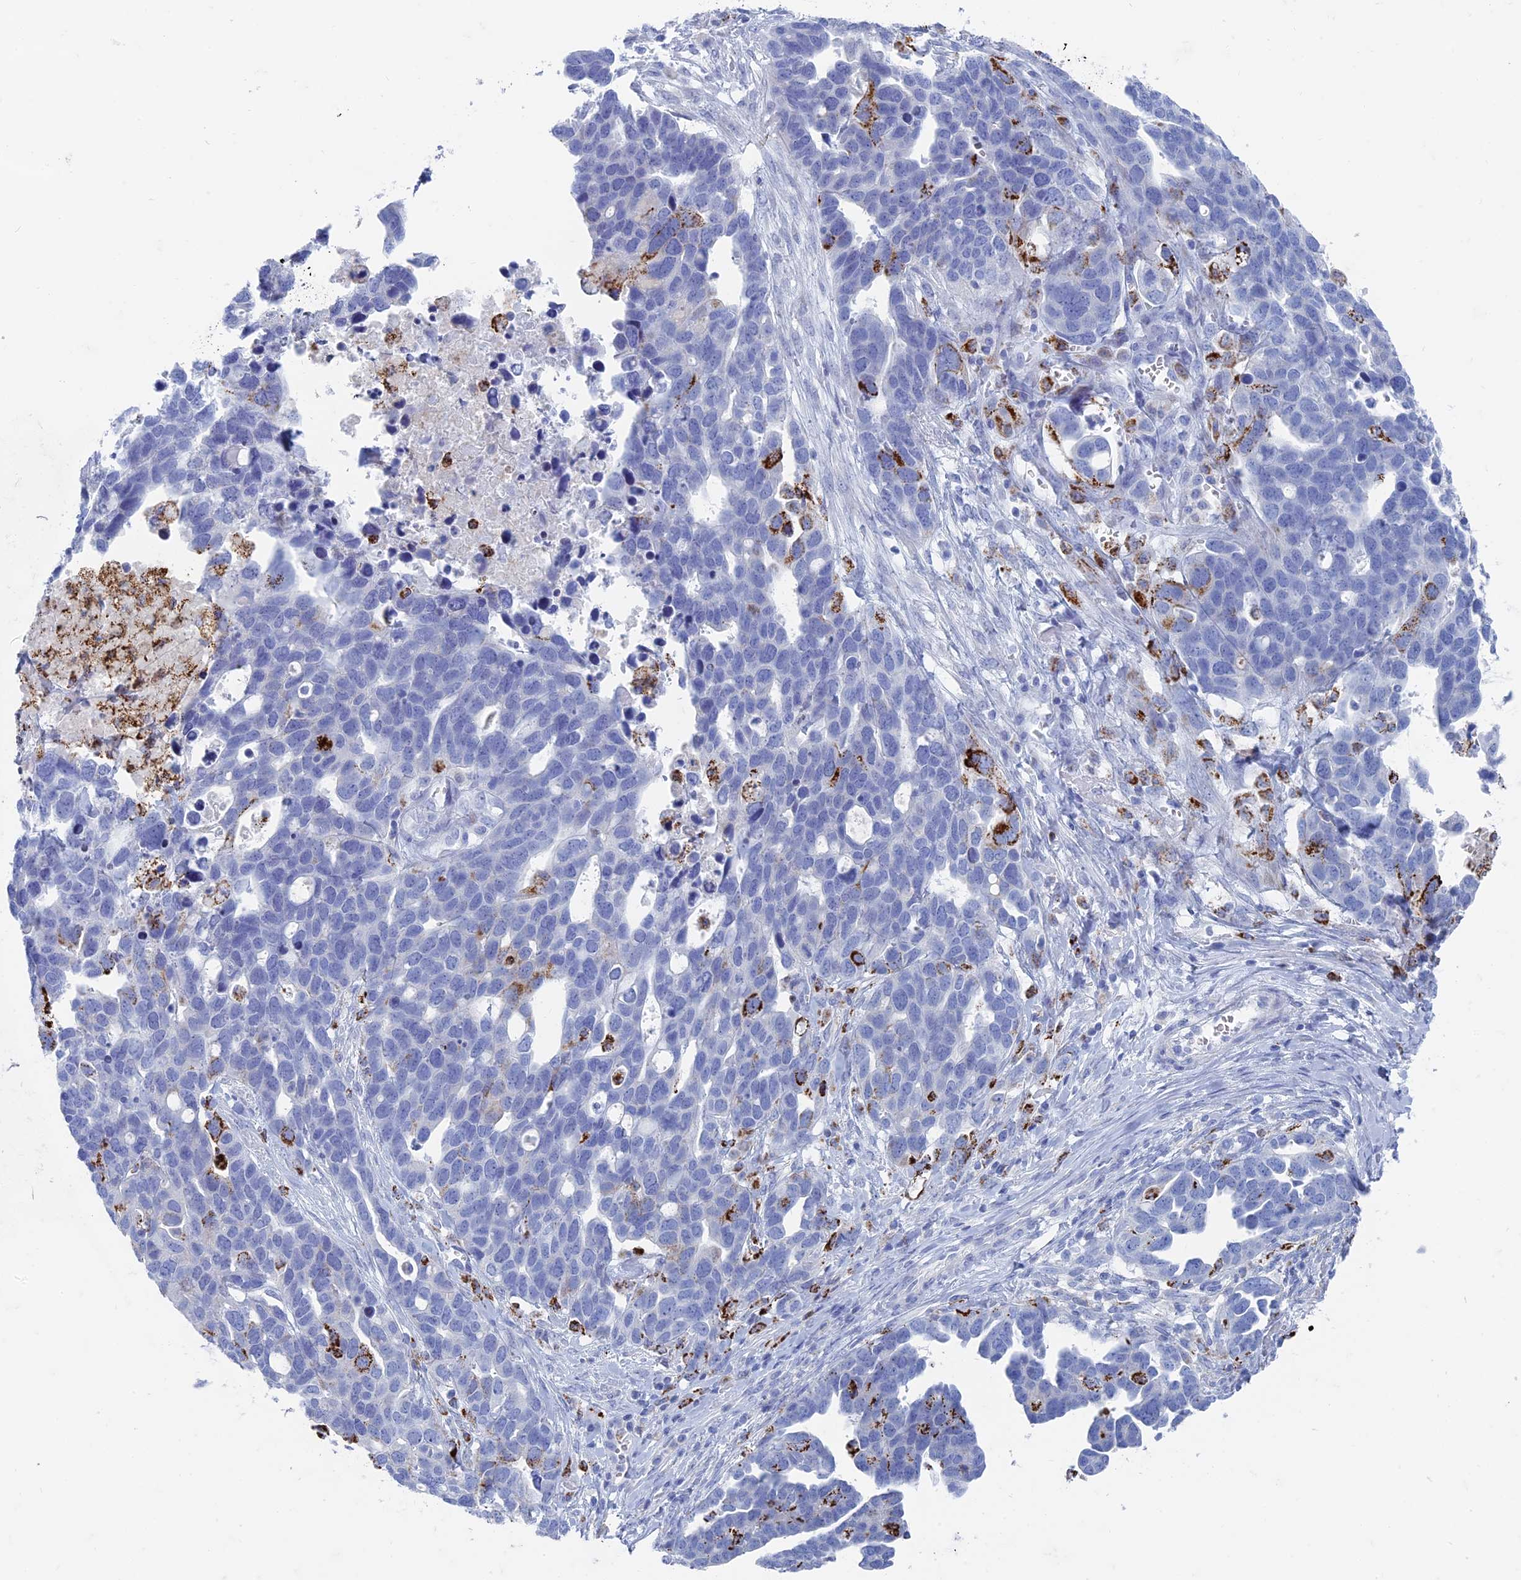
{"staining": {"intensity": "strong", "quantity": "<25%", "location": "cytoplasmic/membranous"}, "tissue": "ovarian cancer", "cell_type": "Tumor cells", "image_type": "cancer", "snomed": [{"axis": "morphology", "description": "Cystadenocarcinoma, serous, NOS"}, {"axis": "topography", "description": "Ovary"}], "caption": "An immunohistochemistry (IHC) micrograph of neoplastic tissue is shown. Protein staining in brown shows strong cytoplasmic/membranous positivity in ovarian cancer within tumor cells.", "gene": "ALMS1", "patient": {"sex": "female", "age": 54}}